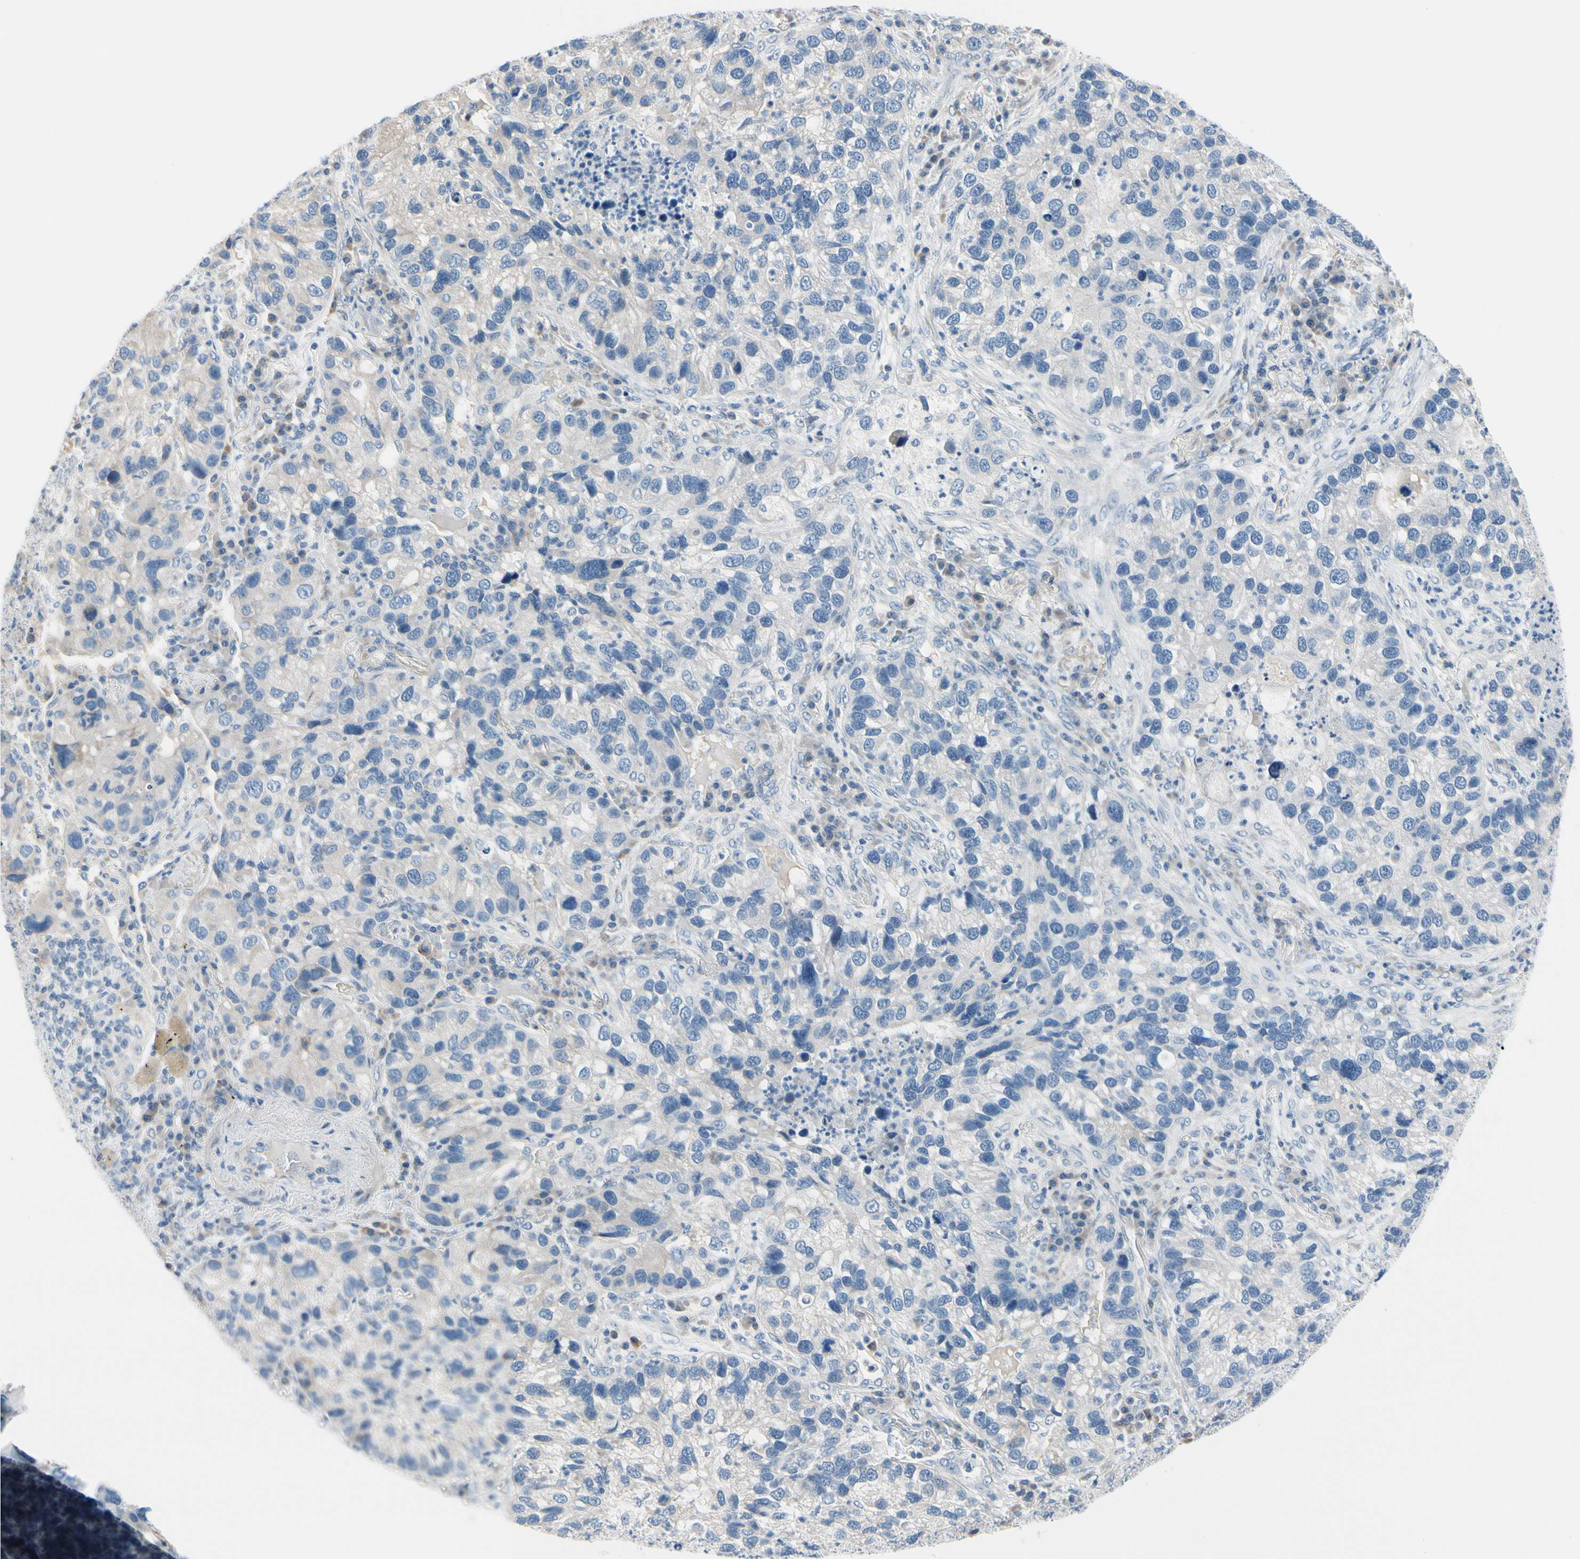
{"staining": {"intensity": "negative", "quantity": "none", "location": "none"}, "tissue": "lung cancer", "cell_type": "Tumor cells", "image_type": "cancer", "snomed": [{"axis": "morphology", "description": "Normal tissue, NOS"}, {"axis": "morphology", "description": "Adenocarcinoma, NOS"}, {"axis": "topography", "description": "Bronchus"}, {"axis": "topography", "description": "Lung"}], "caption": "There is no significant positivity in tumor cells of lung adenocarcinoma. The staining is performed using DAB (3,3'-diaminobenzidine) brown chromogen with nuclei counter-stained in using hematoxylin.", "gene": "FCER2", "patient": {"sex": "male", "age": 54}}